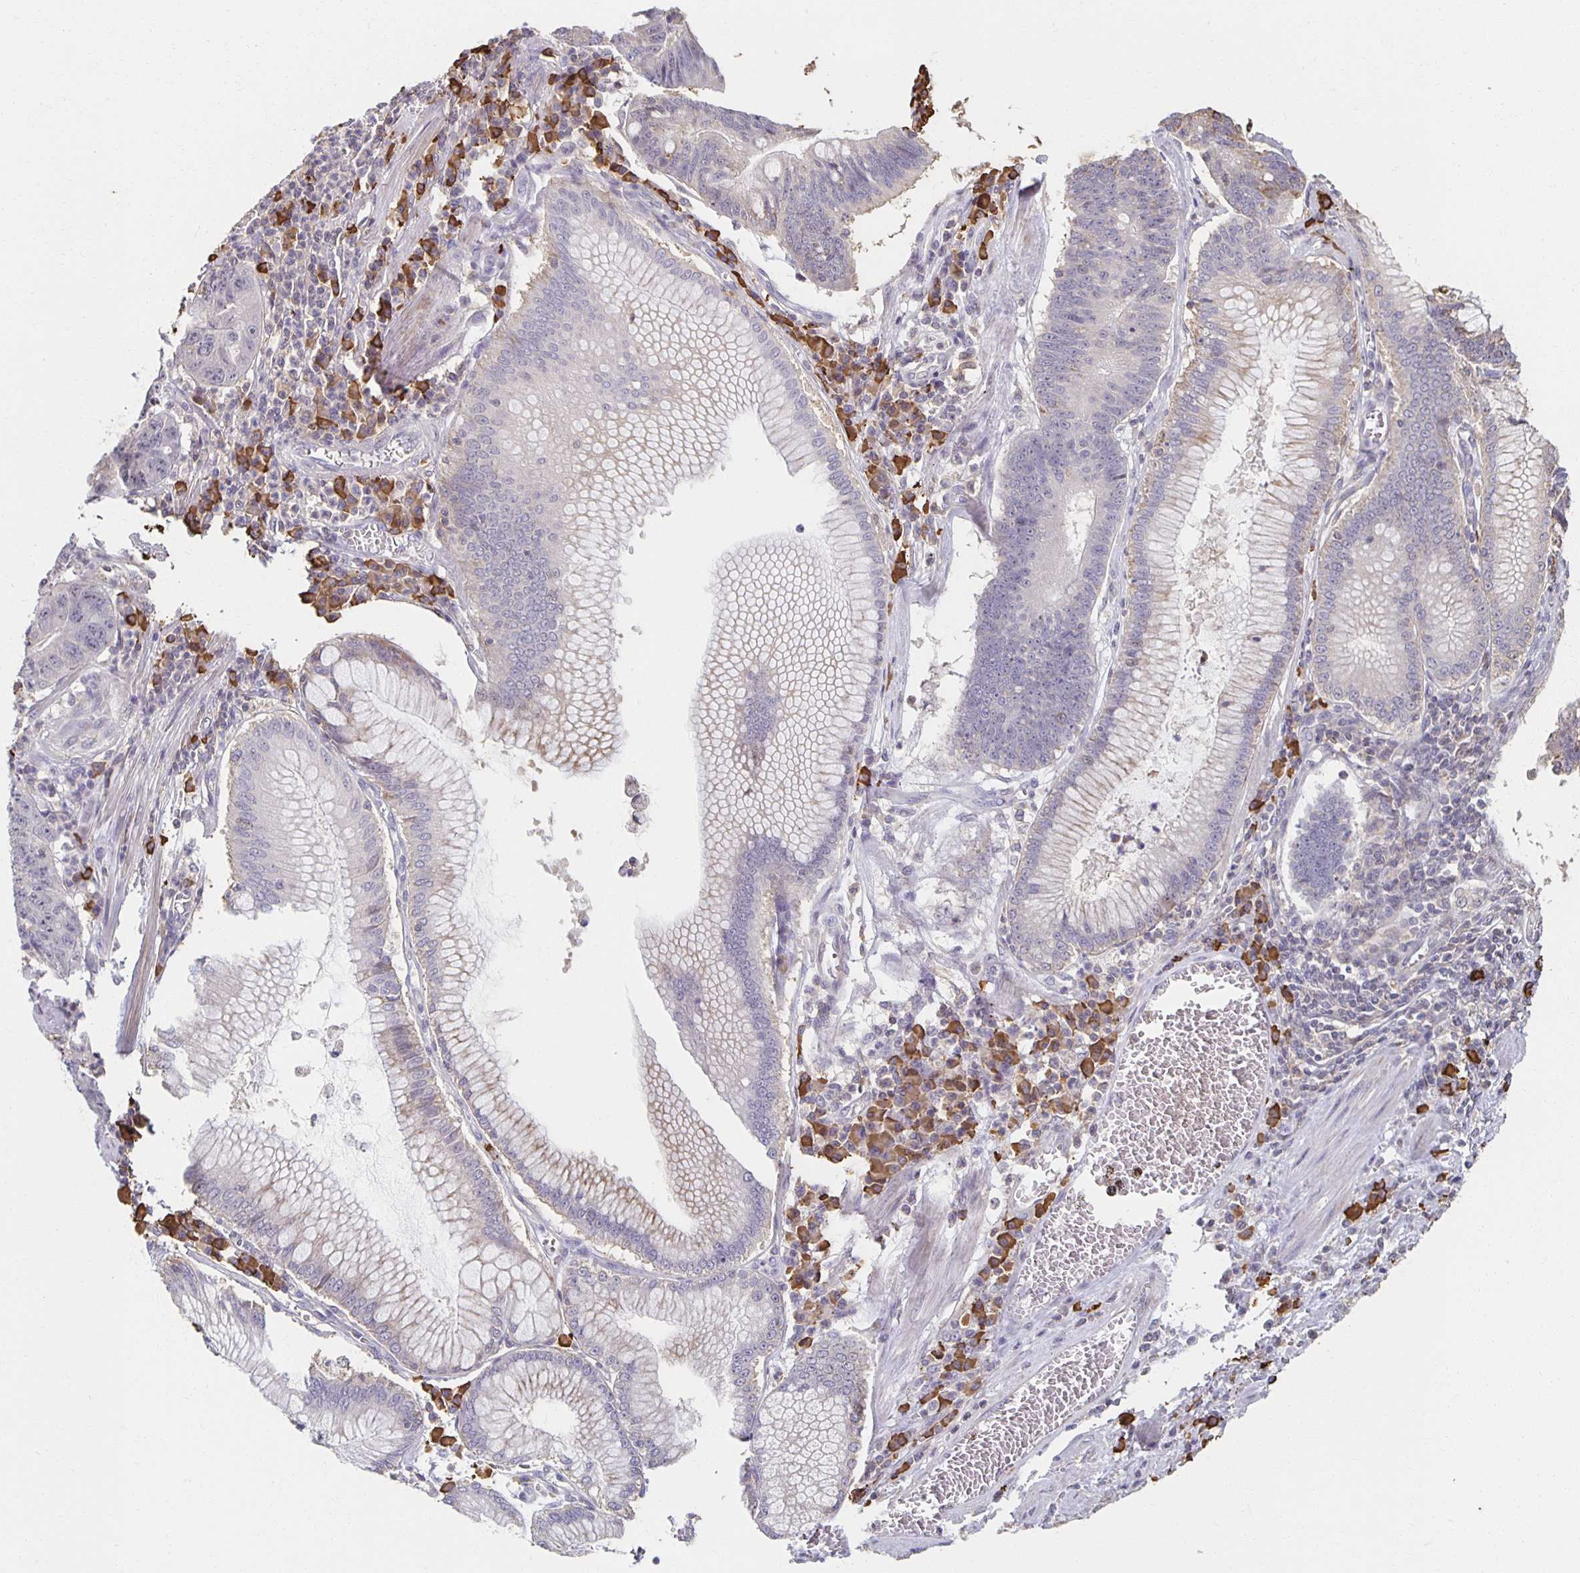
{"staining": {"intensity": "negative", "quantity": "none", "location": "none"}, "tissue": "stomach cancer", "cell_type": "Tumor cells", "image_type": "cancer", "snomed": [{"axis": "morphology", "description": "Adenocarcinoma, NOS"}, {"axis": "topography", "description": "Stomach"}], "caption": "A high-resolution photomicrograph shows immunohistochemistry staining of stomach cancer, which demonstrates no significant staining in tumor cells. (Brightfield microscopy of DAB immunohistochemistry at high magnification).", "gene": "ZNF692", "patient": {"sex": "male", "age": 59}}